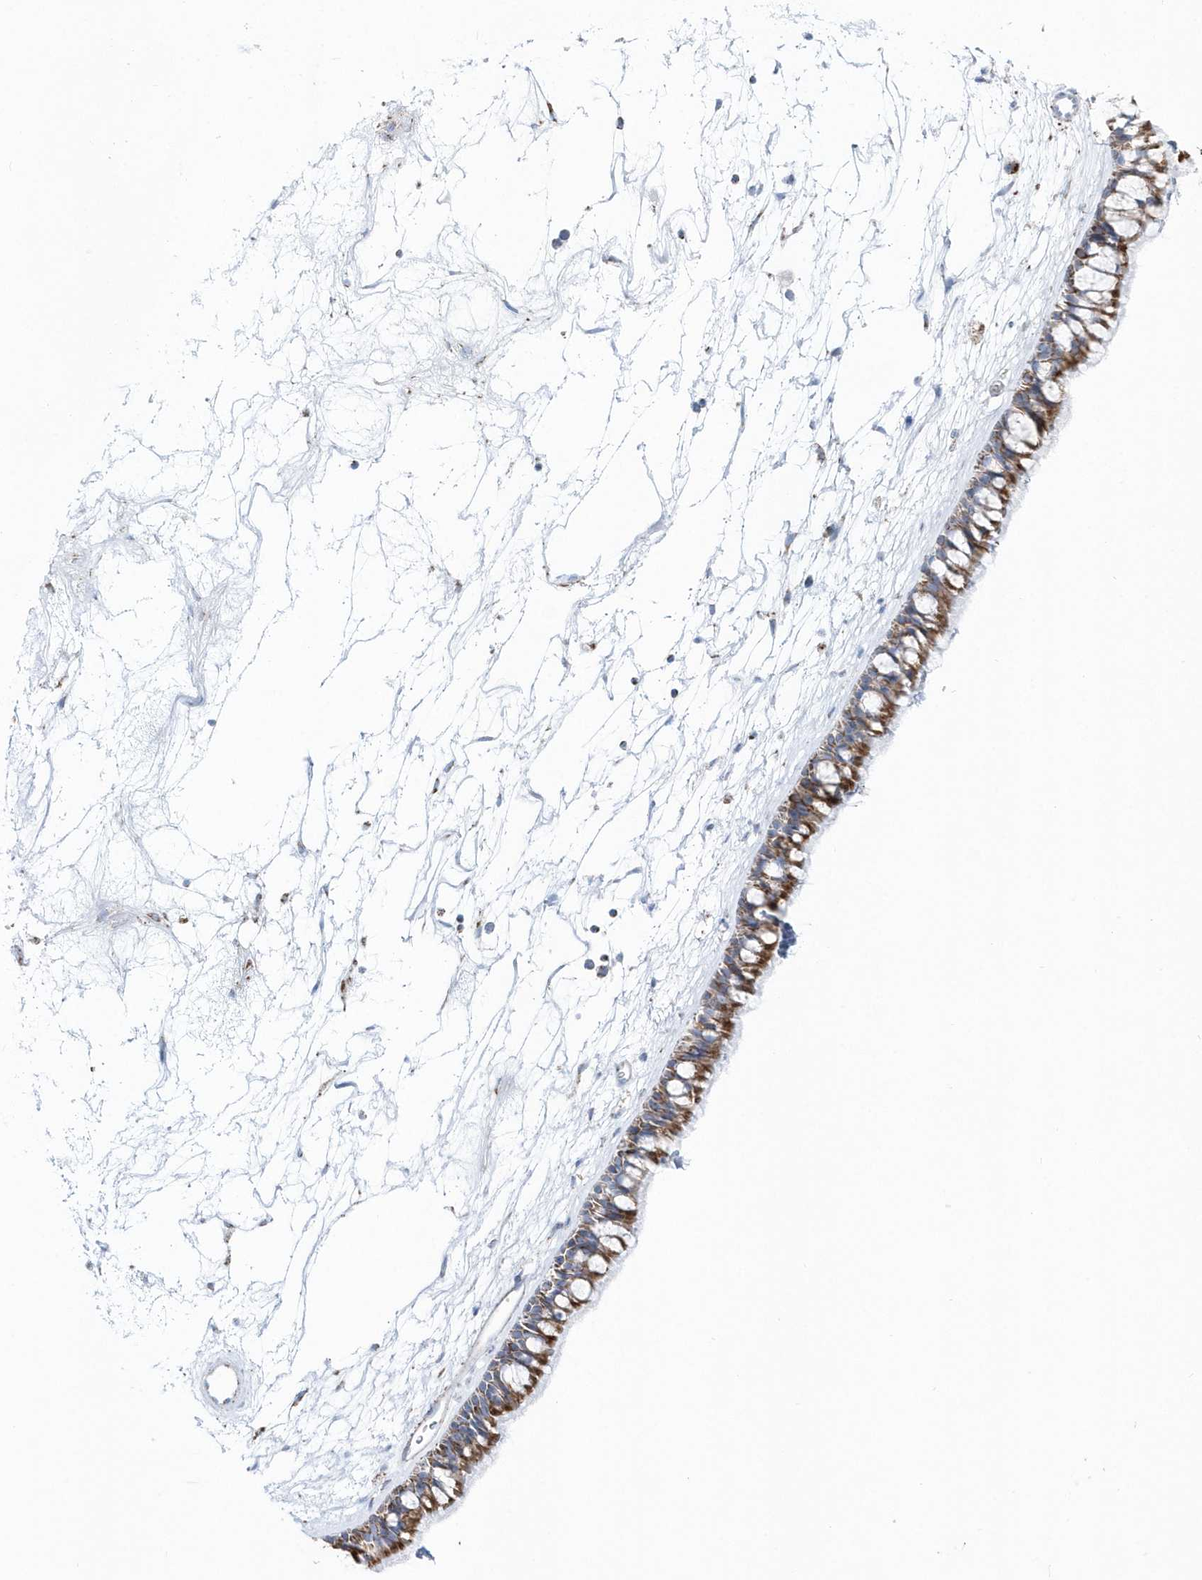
{"staining": {"intensity": "moderate", "quantity": ">75%", "location": "cytoplasmic/membranous"}, "tissue": "nasopharynx", "cell_type": "Respiratory epithelial cells", "image_type": "normal", "snomed": [{"axis": "morphology", "description": "Normal tissue, NOS"}, {"axis": "topography", "description": "Nasopharynx"}], "caption": "A photomicrograph of nasopharynx stained for a protein displays moderate cytoplasmic/membranous brown staining in respiratory epithelial cells.", "gene": "TMCO6", "patient": {"sex": "male", "age": 64}}